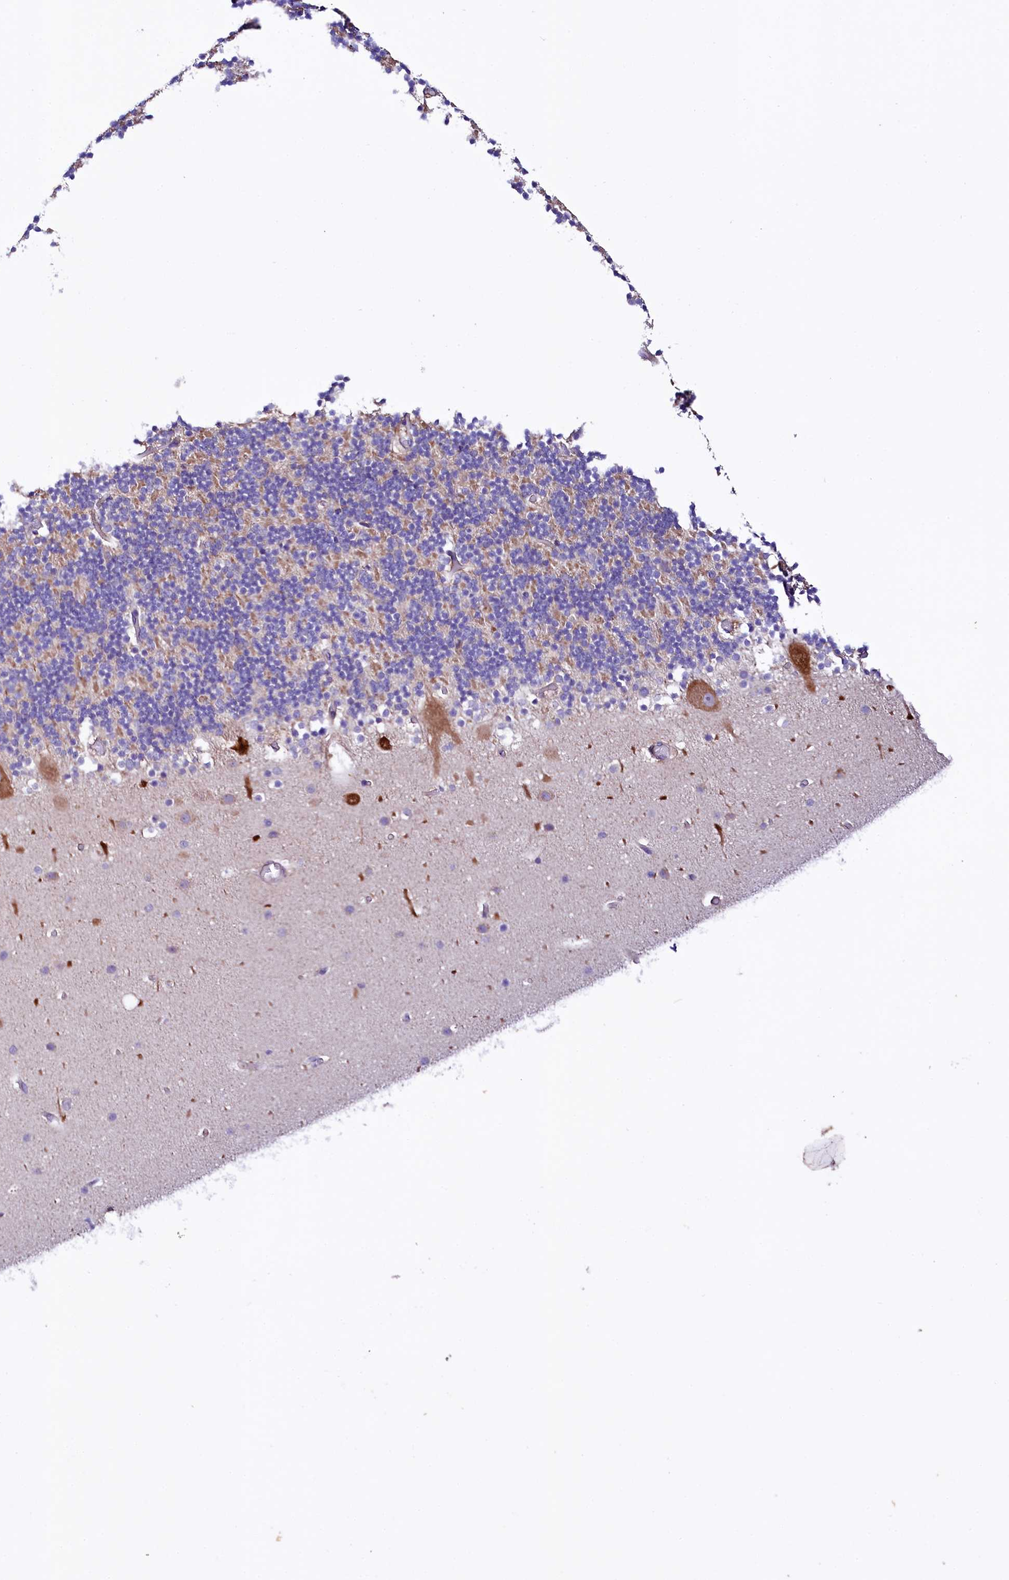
{"staining": {"intensity": "weak", "quantity": "<25%", "location": "cytoplasmic/membranous"}, "tissue": "cerebellum", "cell_type": "Cells in granular layer", "image_type": "normal", "snomed": [{"axis": "morphology", "description": "Normal tissue, NOS"}, {"axis": "topography", "description": "Cerebellum"}], "caption": "IHC micrograph of unremarkable cerebellum stained for a protein (brown), which shows no expression in cells in granular layer. The staining is performed using DAB (3,3'-diaminobenzidine) brown chromogen with nuclei counter-stained in using hematoxylin.", "gene": "ZNF45", "patient": {"sex": "male", "age": 57}}